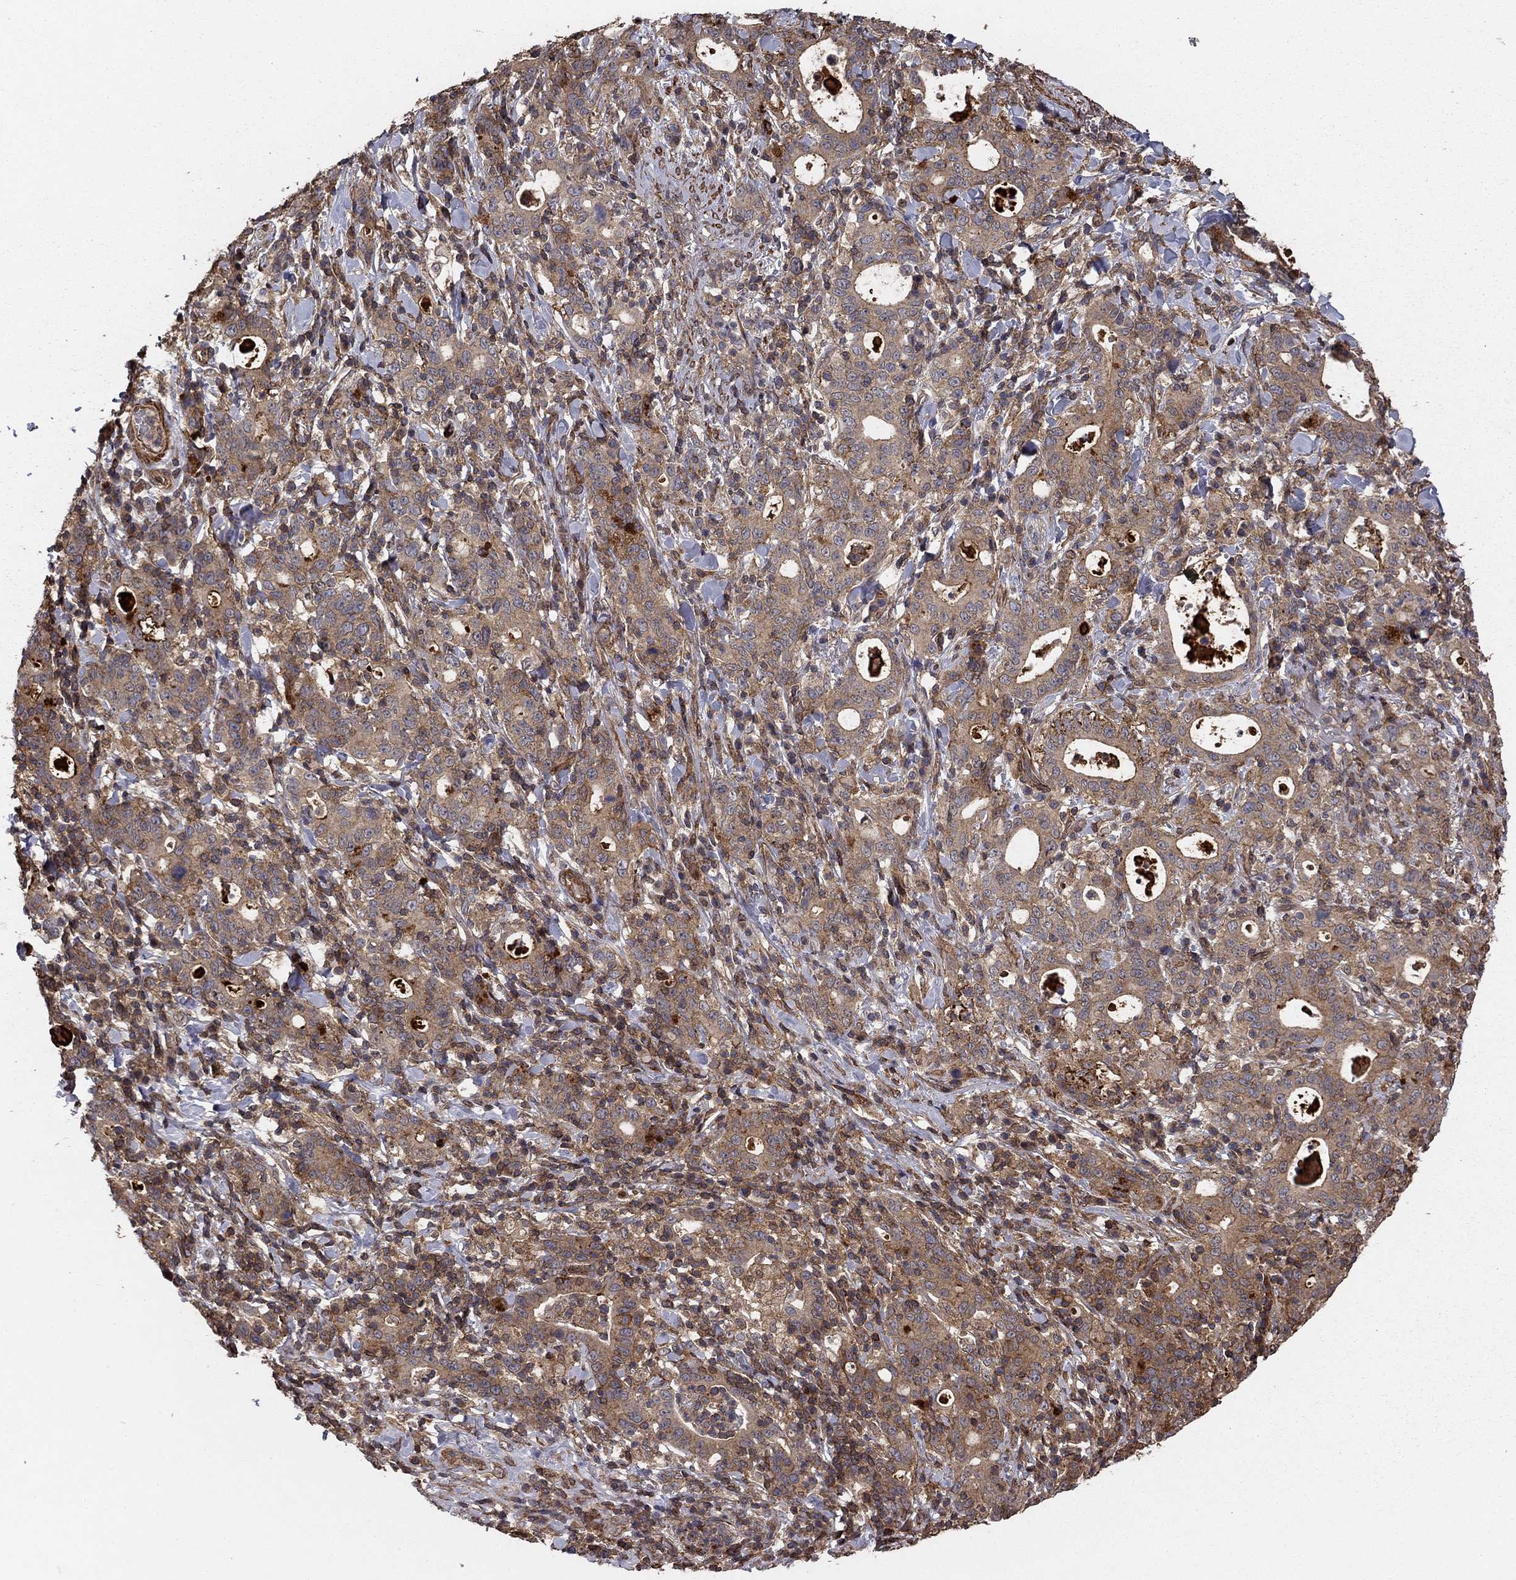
{"staining": {"intensity": "weak", "quantity": "25%-75%", "location": "cytoplasmic/membranous"}, "tissue": "stomach cancer", "cell_type": "Tumor cells", "image_type": "cancer", "snomed": [{"axis": "morphology", "description": "Adenocarcinoma, NOS"}, {"axis": "topography", "description": "Stomach"}], "caption": "Protein expression analysis of stomach adenocarcinoma shows weak cytoplasmic/membranous positivity in approximately 25%-75% of tumor cells. Using DAB (brown) and hematoxylin (blue) stains, captured at high magnification using brightfield microscopy.", "gene": "HABP4", "patient": {"sex": "male", "age": 79}}